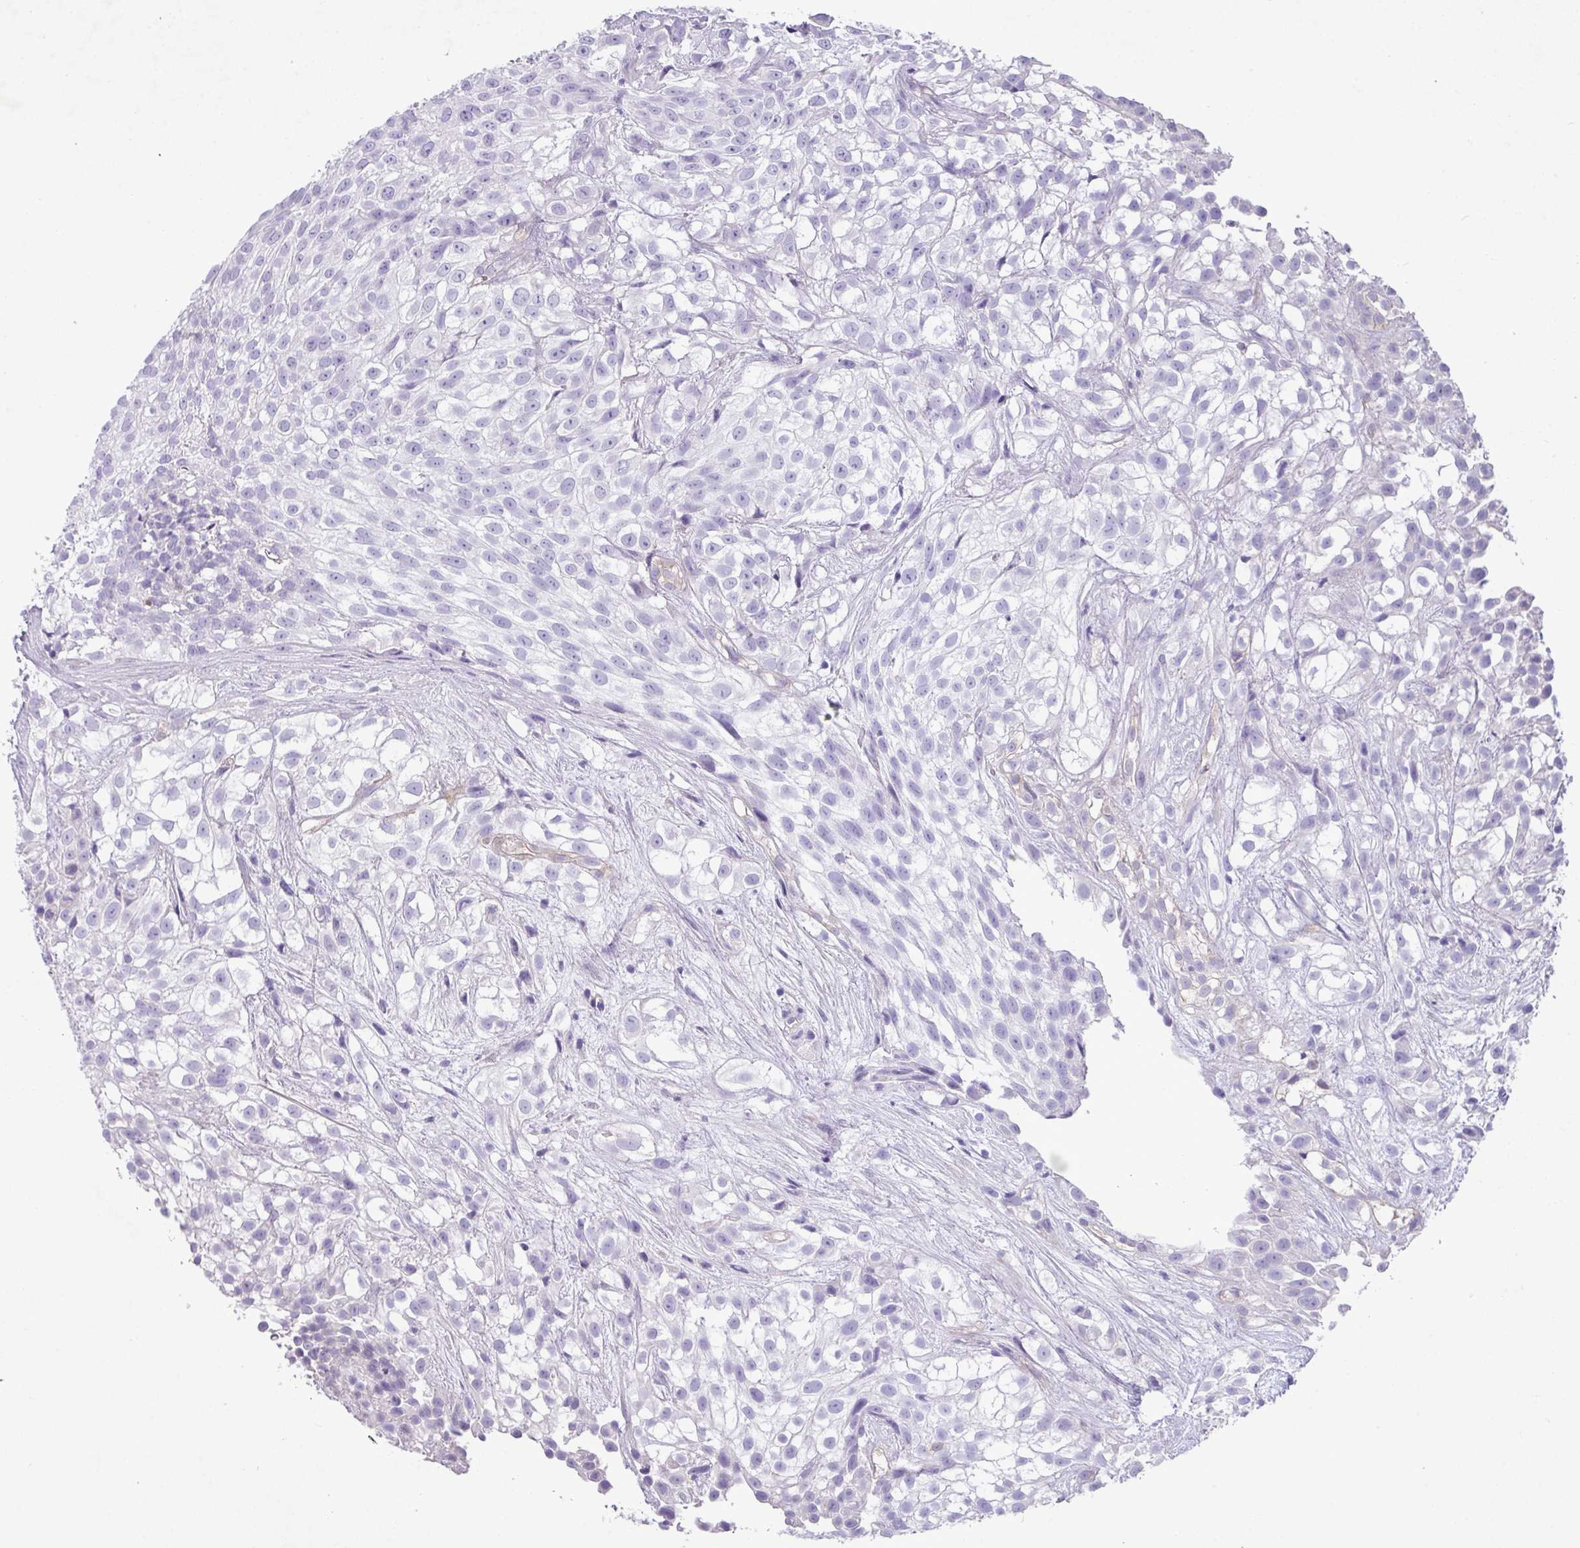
{"staining": {"intensity": "negative", "quantity": "none", "location": "none"}, "tissue": "urothelial cancer", "cell_type": "Tumor cells", "image_type": "cancer", "snomed": [{"axis": "morphology", "description": "Urothelial carcinoma, High grade"}, {"axis": "topography", "description": "Urinary bladder"}], "caption": "Urothelial cancer stained for a protein using immunohistochemistry demonstrates no expression tumor cells.", "gene": "KIRREL3", "patient": {"sex": "male", "age": 56}}